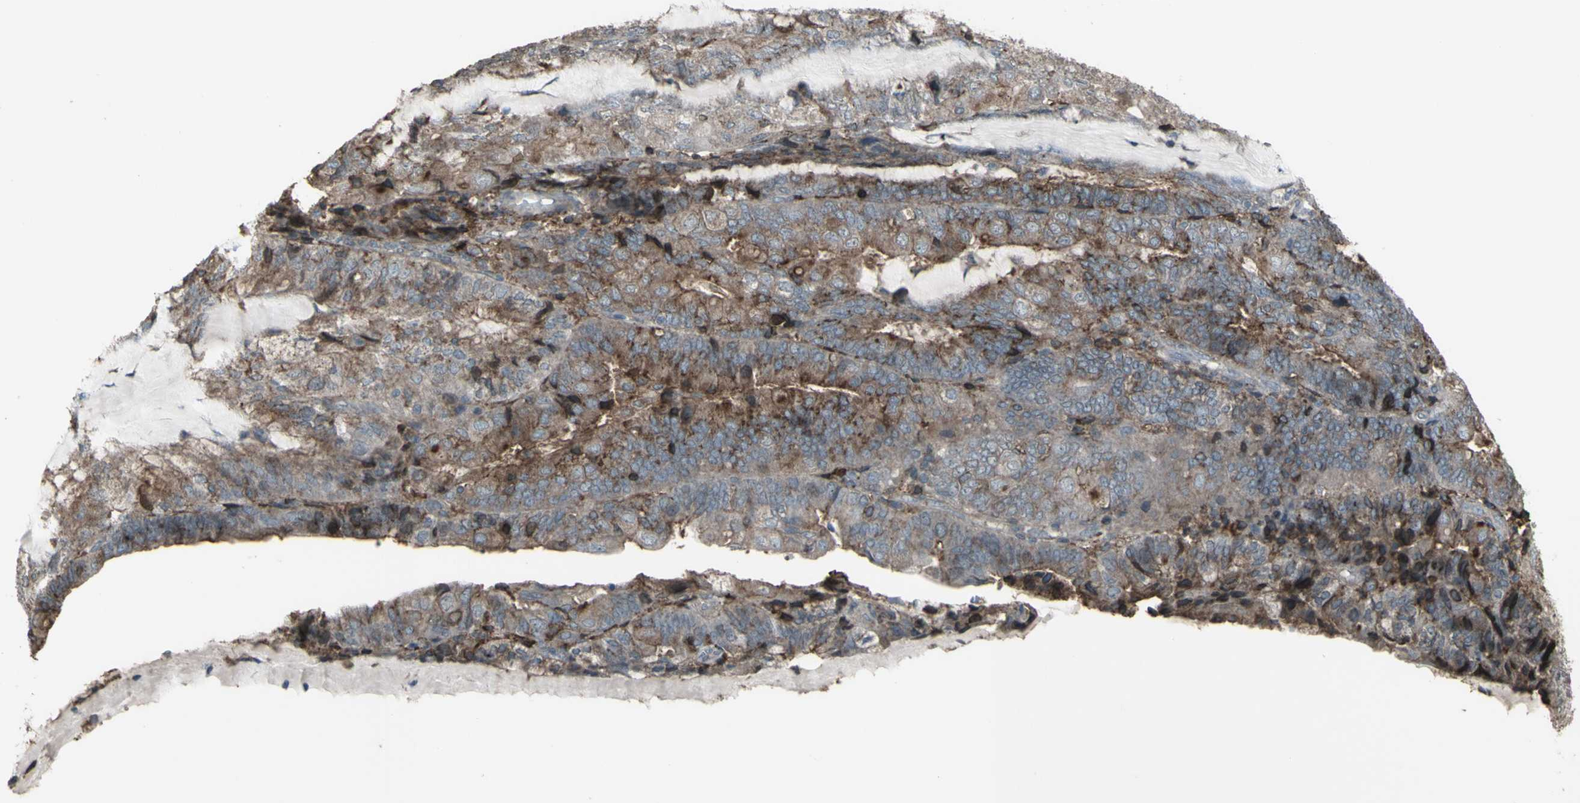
{"staining": {"intensity": "moderate", "quantity": "25%-75%", "location": "cytoplasmic/membranous"}, "tissue": "endometrial cancer", "cell_type": "Tumor cells", "image_type": "cancer", "snomed": [{"axis": "morphology", "description": "Adenocarcinoma, NOS"}, {"axis": "topography", "description": "Endometrium"}], "caption": "Immunohistochemistry photomicrograph of neoplastic tissue: endometrial cancer (adenocarcinoma) stained using immunohistochemistry displays medium levels of moderate protein expression localized specifically in the cytoplasmic/membranous of tumor cells, appearing as a cytoplasmic/membranous brown color.", "gene": "SMO", "patient": {"sex": "female", "age": 81}}